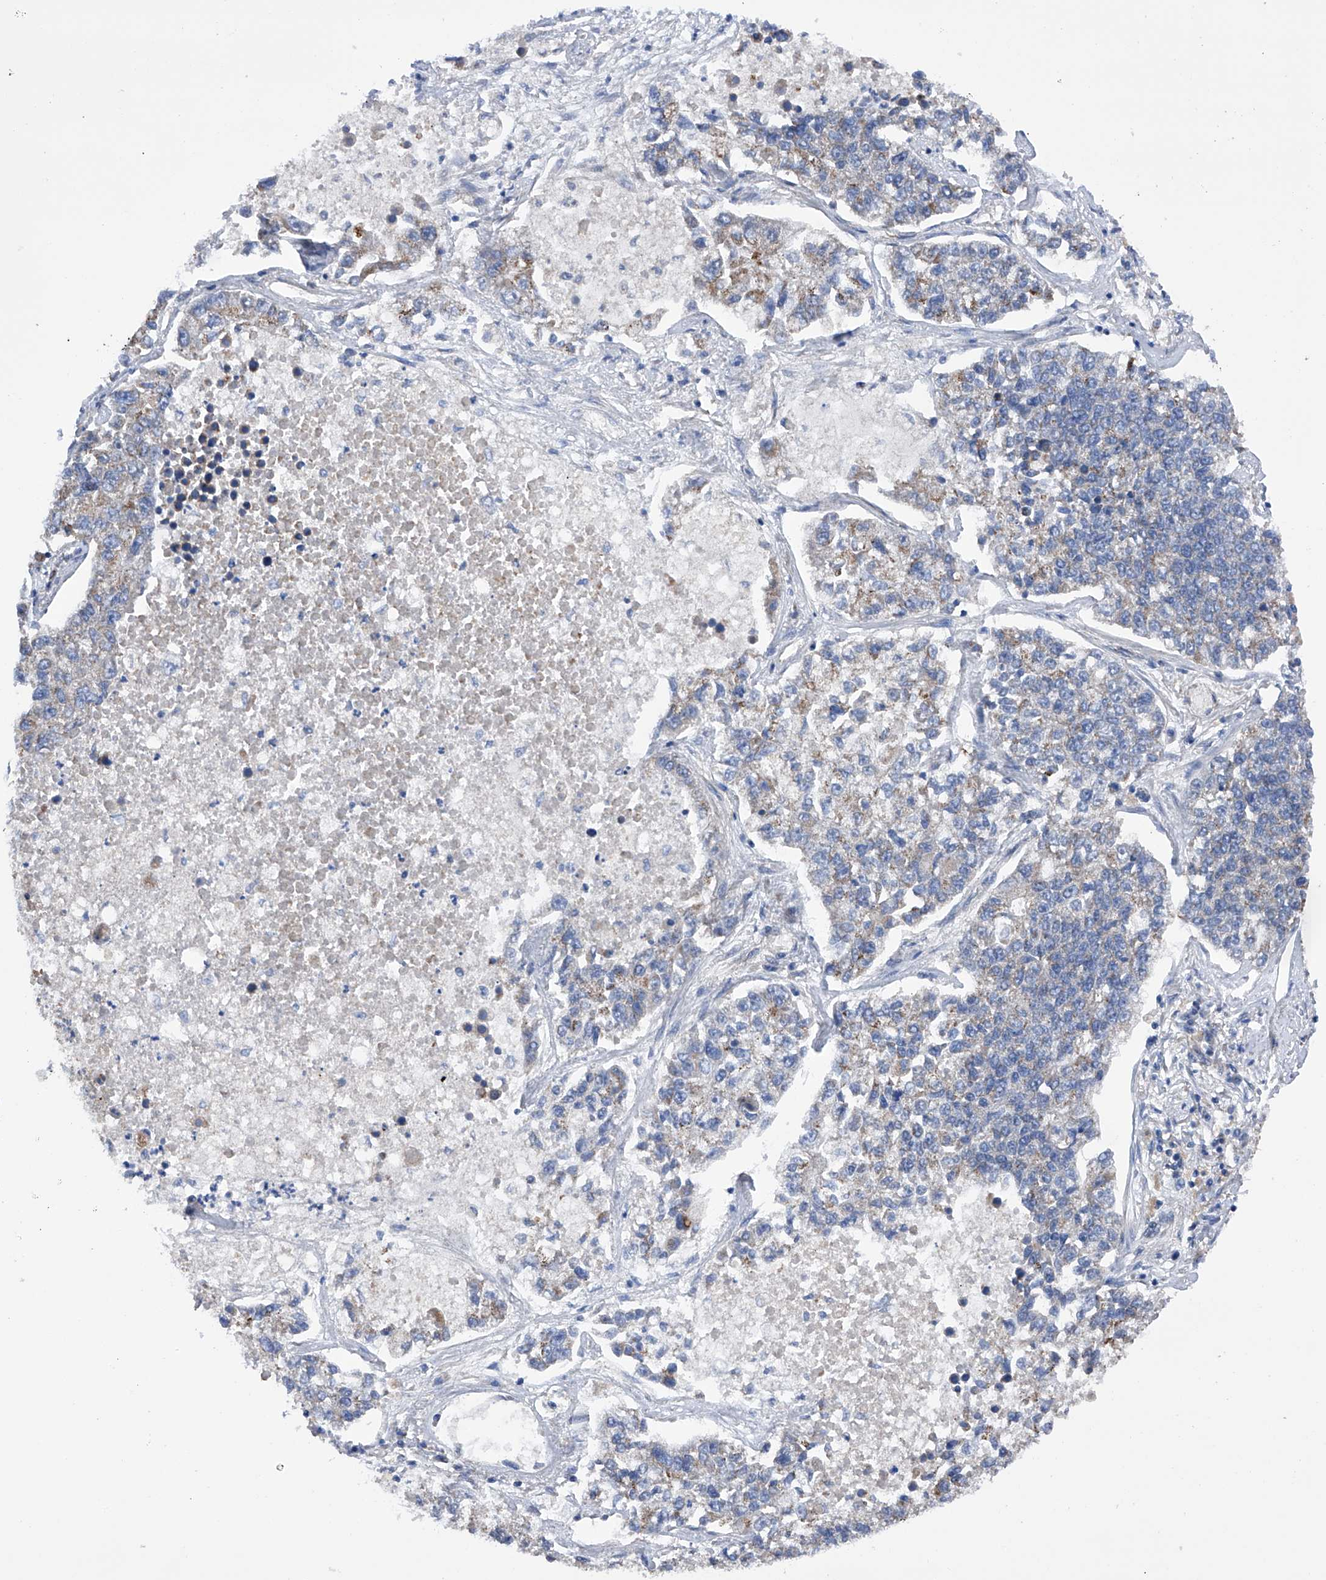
{"staining": {"intensity": "weak", "quantity": "<25%", "location": "cytoplasmic/membranous"}, "tissue": "lung cancer", "cell_type": "Tumor cells", "image_type": "cancer", "snomed": [{"axis": "morphology", "description": "Adenocarcinoma, NOS"}, {"axis": "topography", "description": "Lung"}], "caption": "Lung adenocarcinoma was stained to show a protein in brown. There is no significant positivity in tumor cells.", "gene": "EFCAB2", "patient": {"sex": "male", "age": 49}}